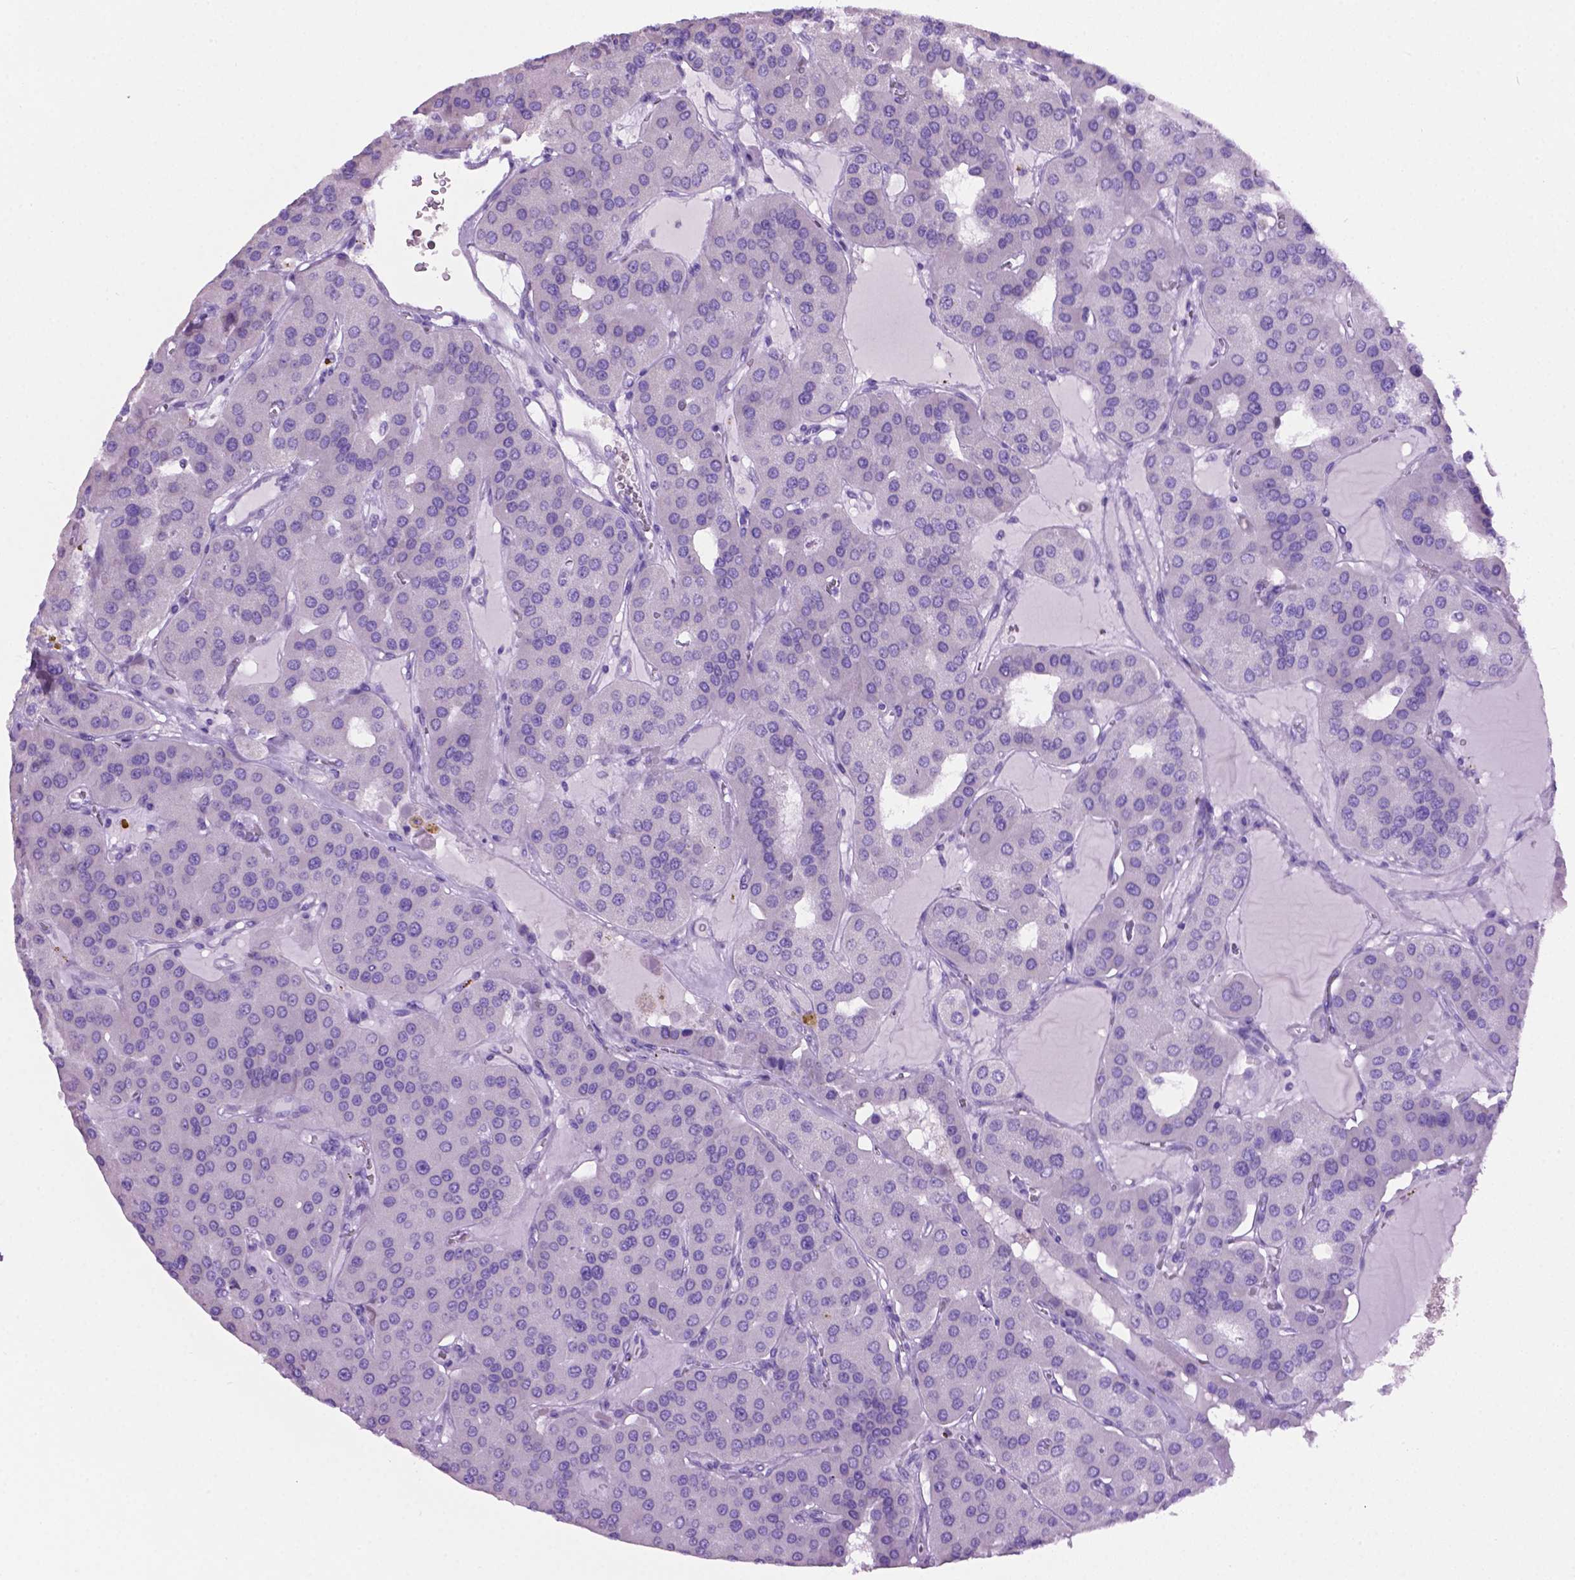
{"staining": {"intensity": "negative", "quantity": "none", "location": "none"}, "tissue": "parathyroid gland", "cell_type": "Glandular cells", "image_type": "normal", "snomed": [{"axis": "morphology", "description": "Normal tissue, NOS"}, {"axis": "morphology", "description": "Adenoma, NOS"}, {"axis": "topography", "description": "Parathyroid gland"}], "caption": "Immunohistochemistry histopathology image of unremarkable parathyroid gland: parathyroid gland stained with DAB shows no significant protein expression in glandular cells. (DAB immunohistochemistry, high magnification).", "gene": "LELP1", "patient": {"sex": "female", "age": 86}}